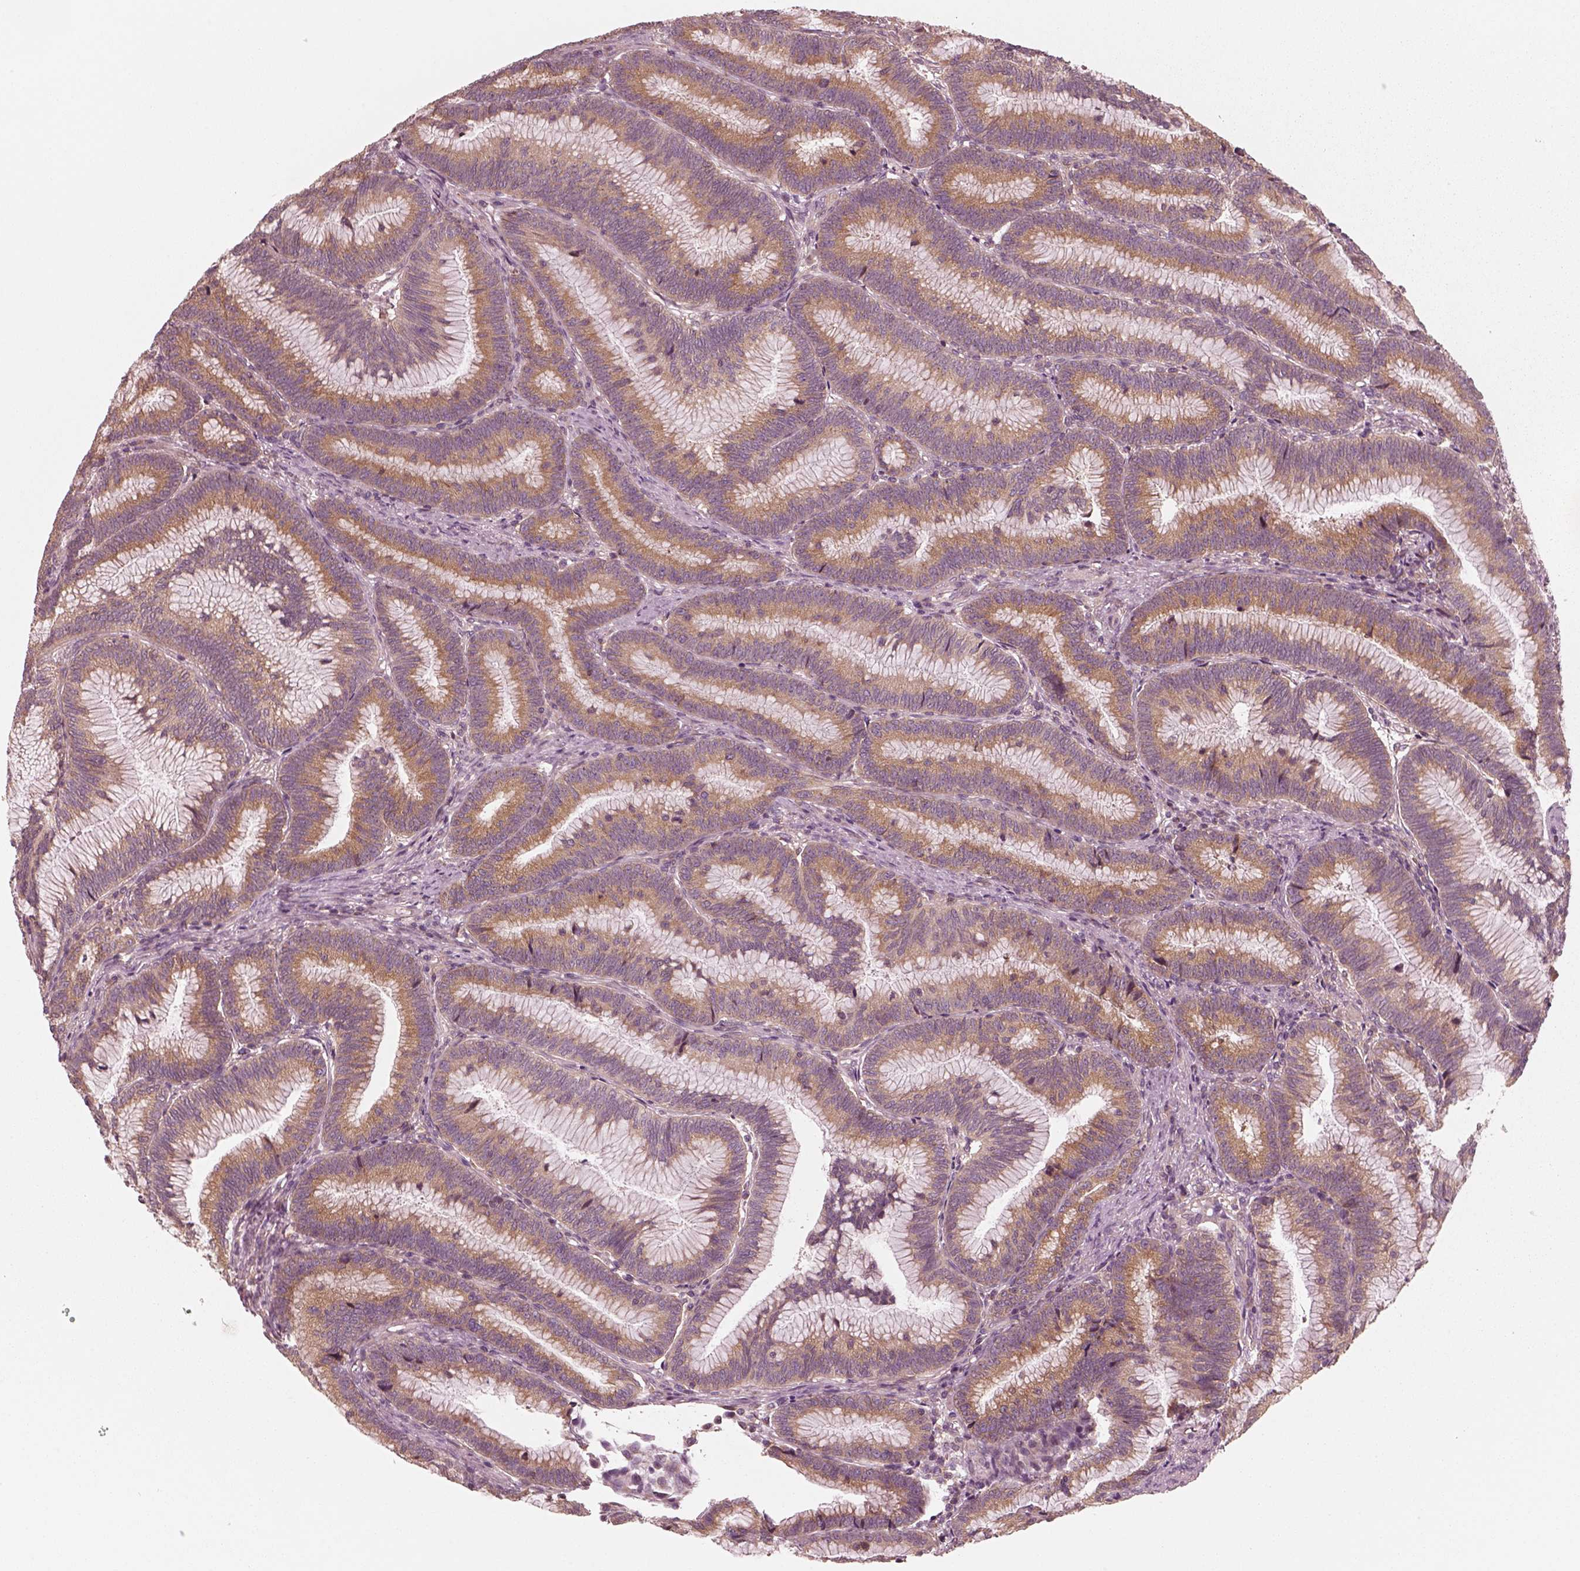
{"staining": {"intensity": "moderate", "quantity": ">75%", "location": "cytoplasmic/membranous"}, "tissue": "colorectal cancer", "cell_type": "Tumor cells", "image_type": "cancer", "snomed": [{"axis": "morphology", "description": "Adenocarcinoma, NOS"}, {"axis": "topography", "description": "Colon"}], "caption": "Human colorectal cancer (adenocarcinoma) stained for a protein (brown) reveals moderate cytoplasmic/membranous positive positivity in approximately >75% of tumor cells.", "gene": "CNOT2", "patient": {"sex": "female", "age": 78}}